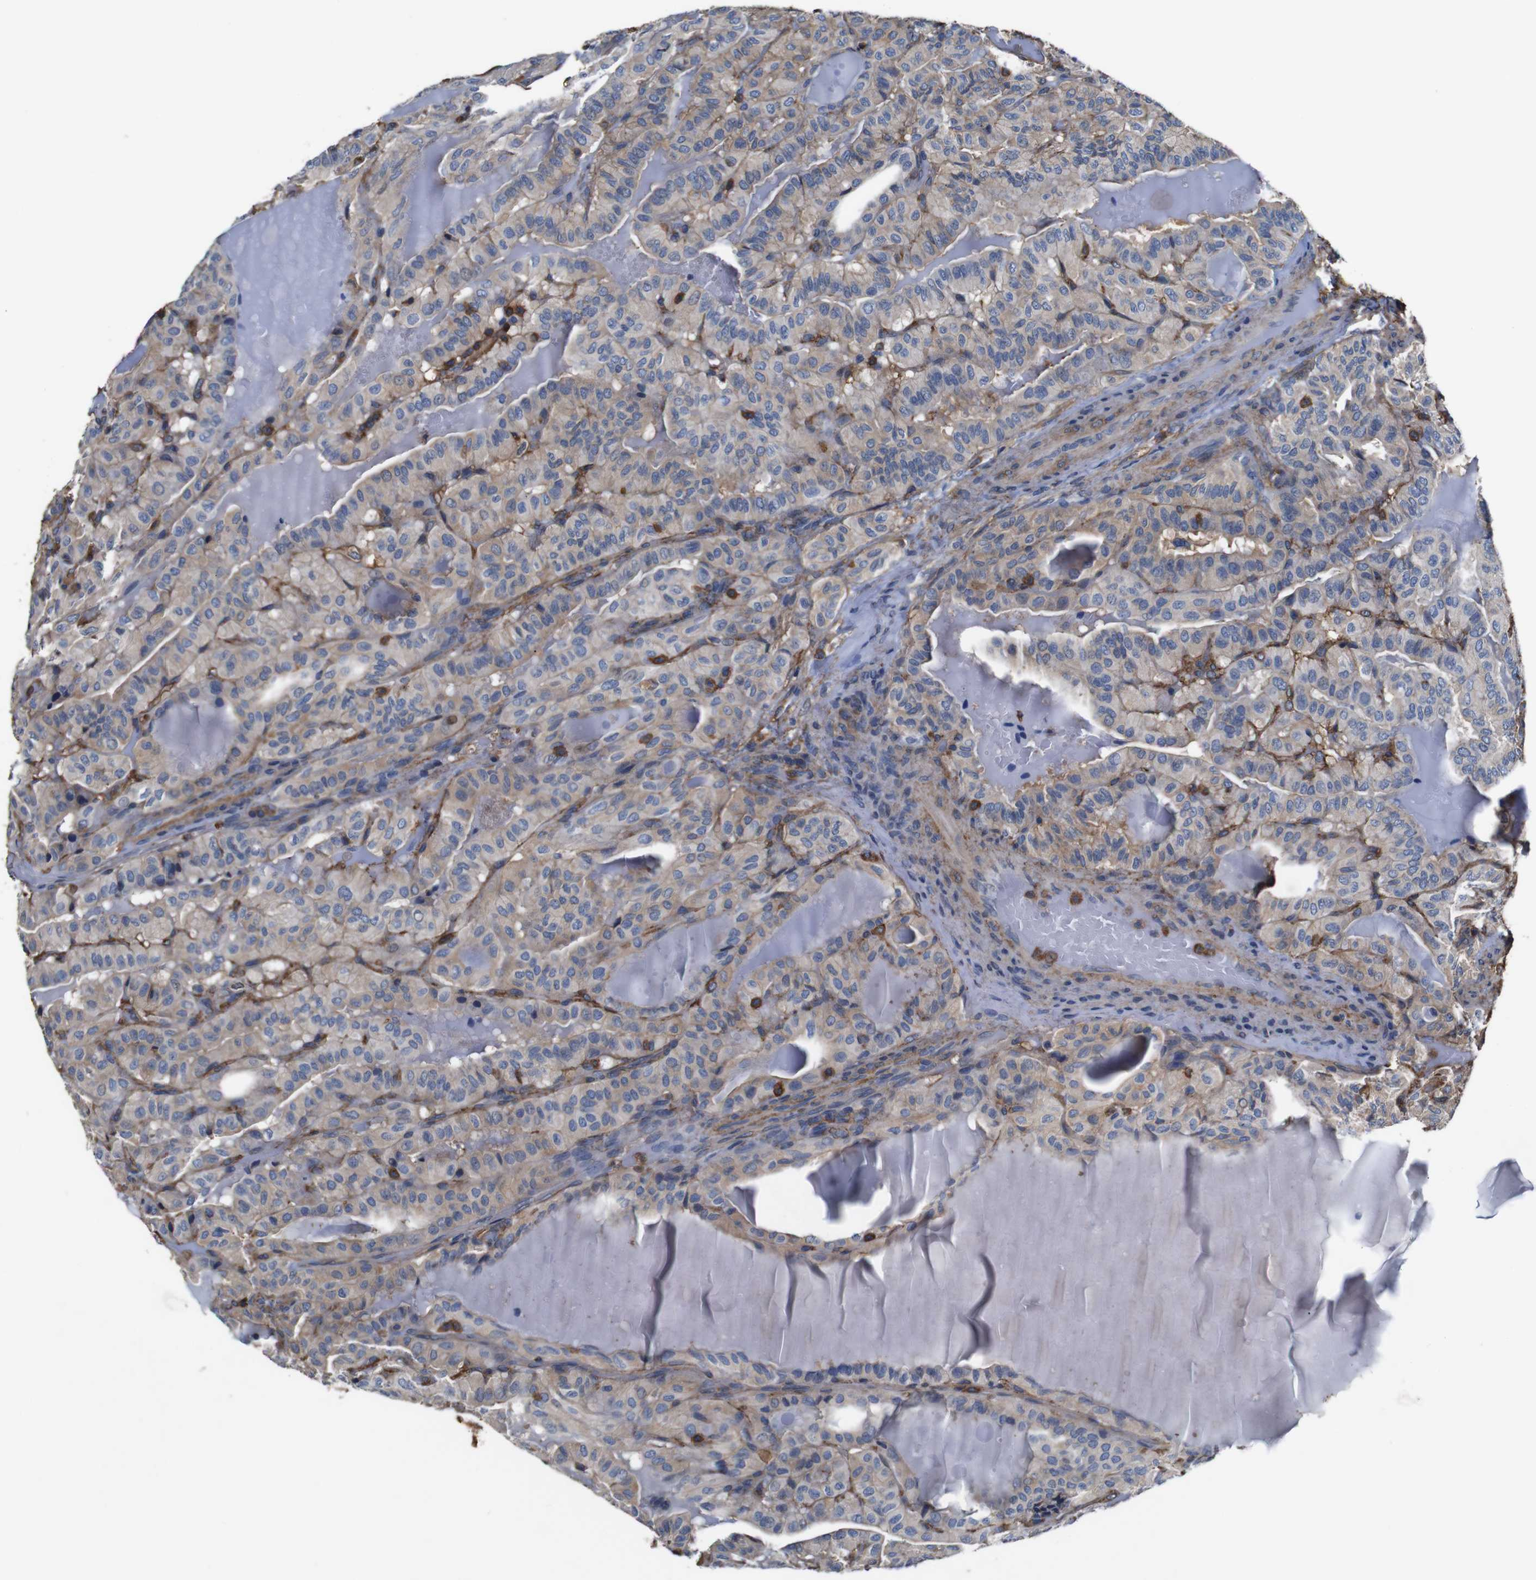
{"staining": {"intensity": "weak", "quantity": "25%-75%", "location": "cytoplasmic/membranous"}, "tissue": "thyroid cancer", "cell_type": "Tumor cells", "image_type": "cancer", "snomed": [{"axis": "morphology", "description": "Papillary adenocarcinoma, NOS"}, {"axis": "topography", "description": "Thyroid gland"}], "caption": "Immunohistochemistry micrograph of neoplastic tissue: human papillary adenocarcinoma (thyroid) stained using immunohistochemistry (IHC) displays low levels of weak protein expression localized specifically in the cytoplasmic/membranous of tumor cells, appearing as a cytoplasmic/membranous brown color.", "gene": "PI4KA", "patient": {"sex": "male", "age": 77}}